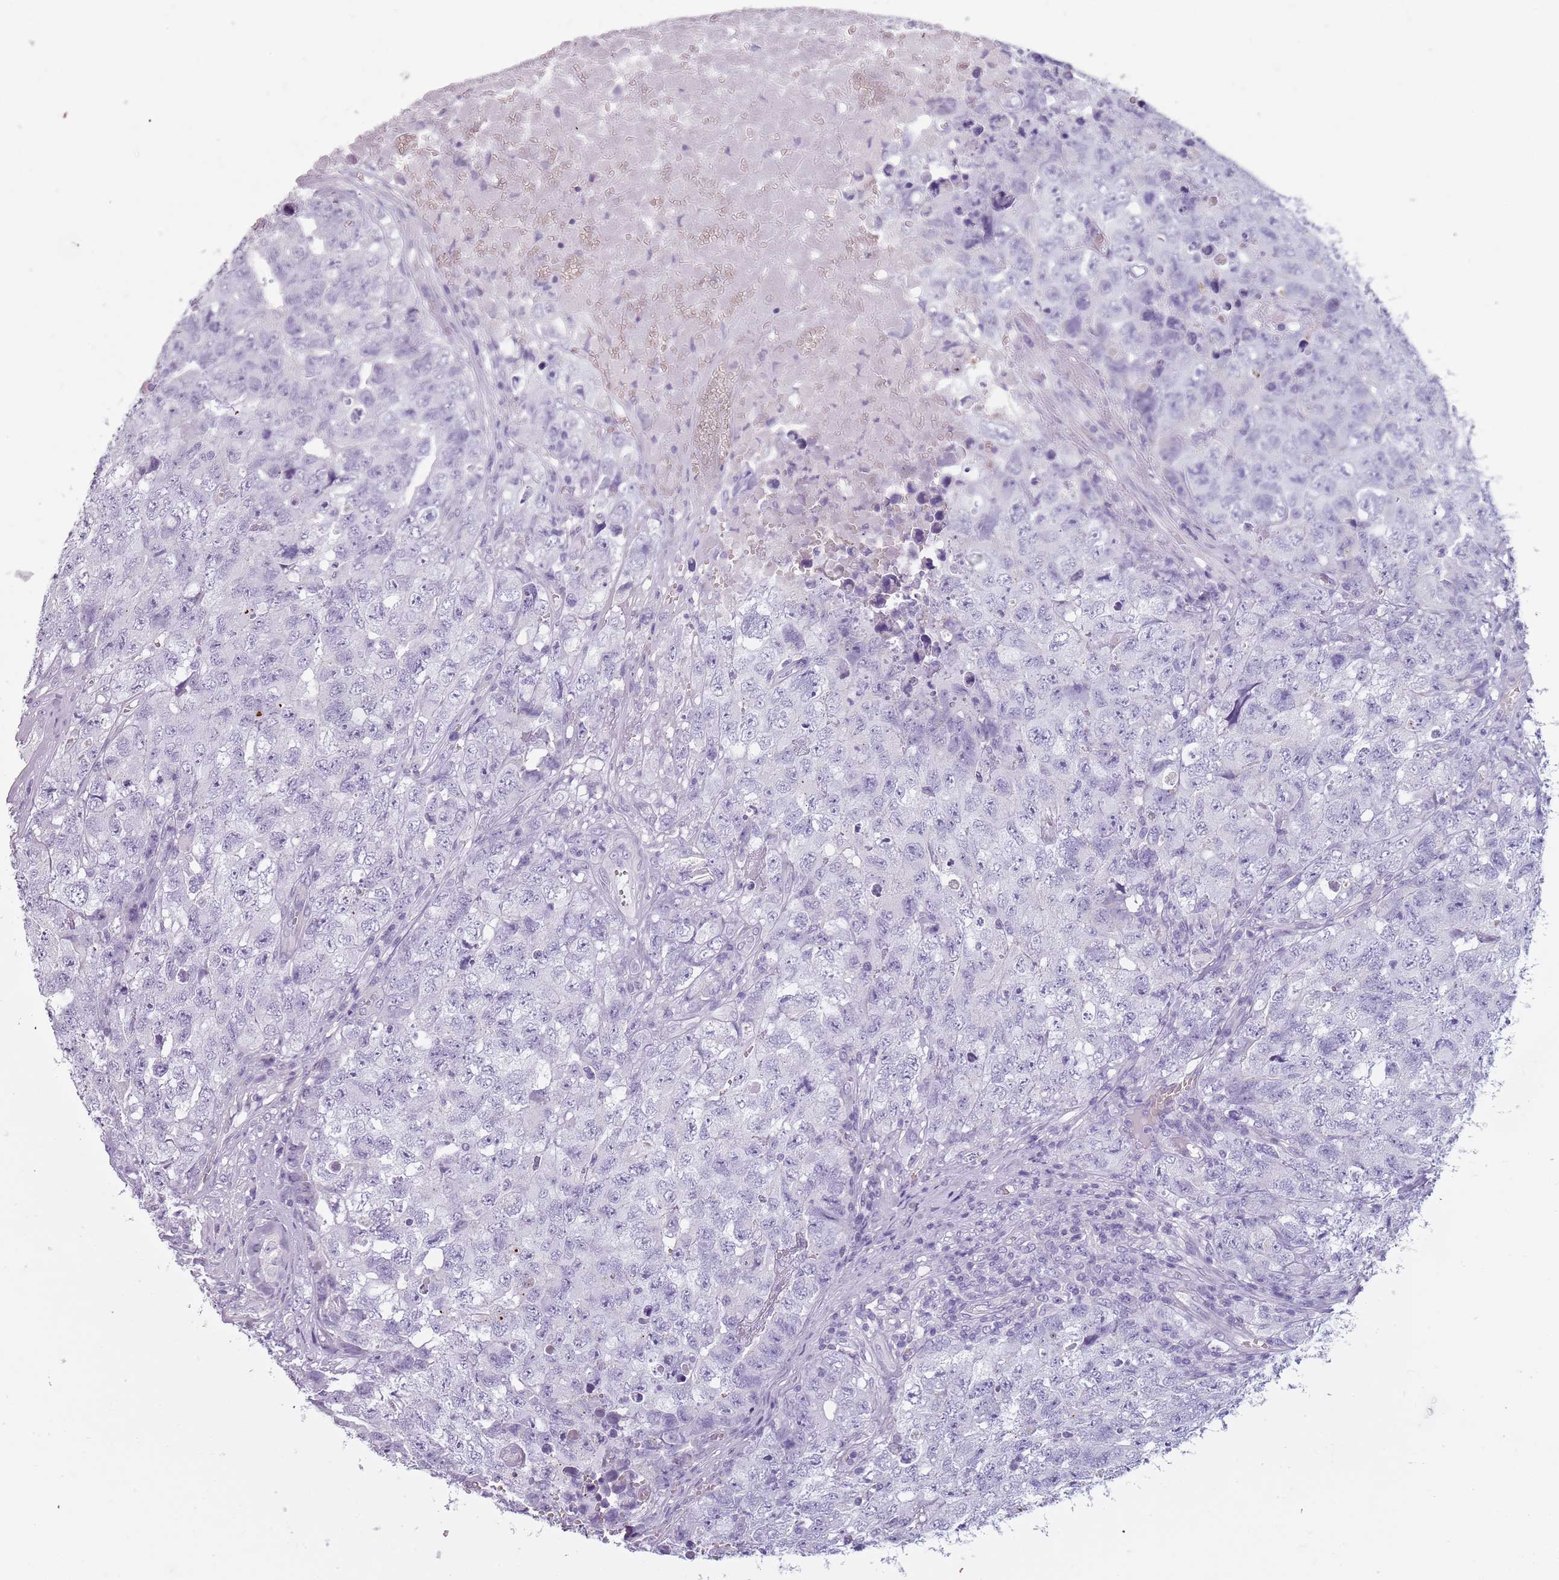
{"staining": {"intensity": "negative", "quantity": "none", "location": "none"}, "tissue": "testis cancer", "cell_type": "Tumor cells", "image_type": "cancer", "snomed": [{"axis": "morphology", "description": "Carcinoma, Embryonal, NOS"}, {"axis": "topography", "description": "Testis"}], "caption": "A high-resolution micrograph shows immunohistochemistry (IHC) staining of testis cancer (embryonal carcinoma), which exhibits no significant expression in tumor cells. Brightfield microscopy of immunohistochemistry (IHC) stained with DAB (brown) and hematoxylin (blue), captured at high magnification.", "gene": "MEGF8", "patient": {"sex": "male", "age": 31}}